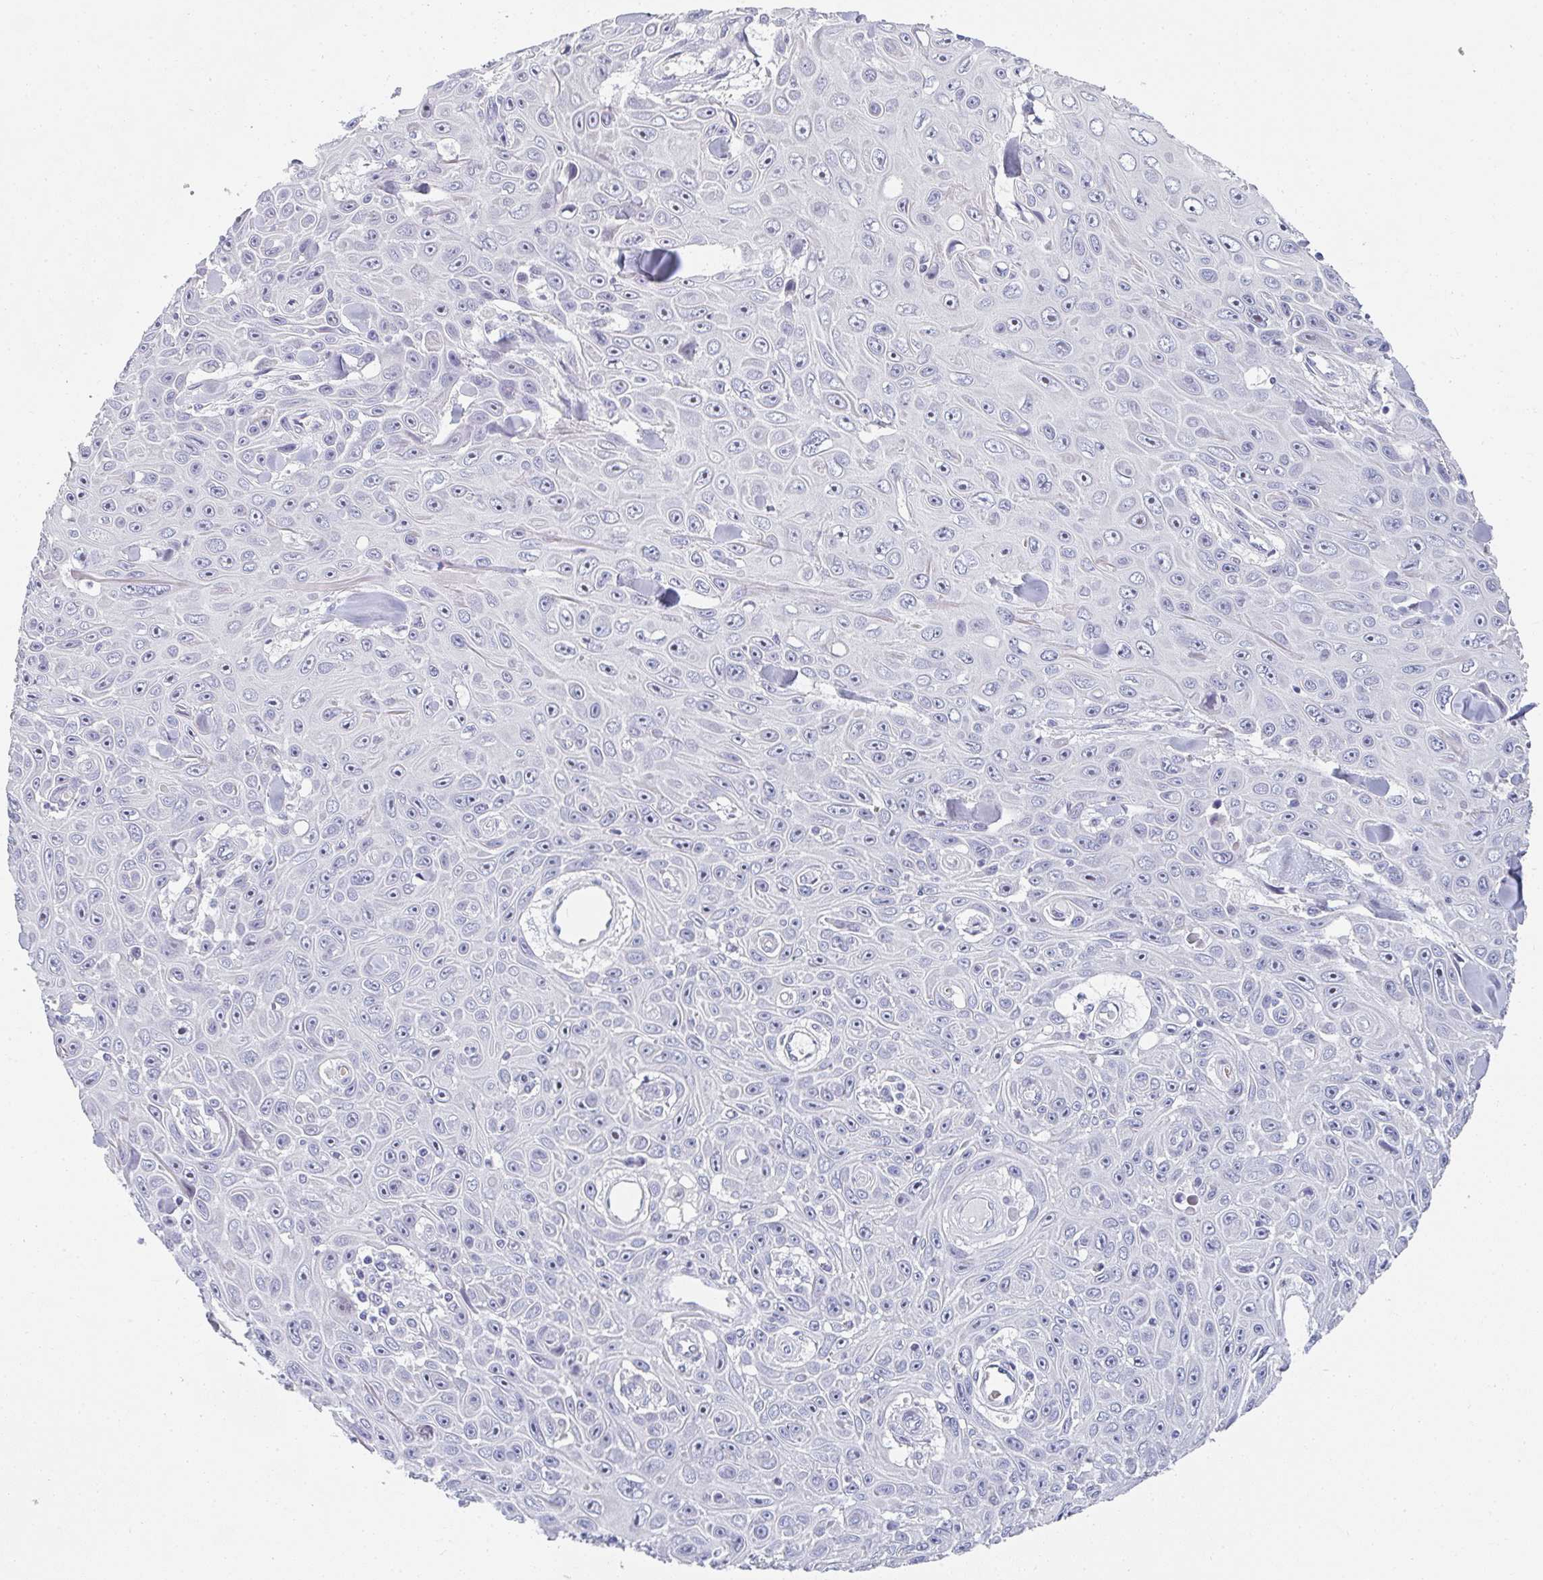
{"staining": {"intensity": "weak", "quantity": "<25%", "location": "nuclear"}, "tissue": "skin cancer", "cell_type": "Tumor cells", "image_type": "cancer", "snomed": [{"axis": "morphology", "description": "Squamous cell carcinoma, NOS"}, {"axis": "topography", "description": "Skin"}], "caption": "There is no significant expression in tumor cells of skin squamous cell carcinoma. (DAB (3,3'-diaminobenzidine) immunohistochemistry visualized using brightfield microscopy, high magnification).", "gene": "NEU2", "patient": {"sex": "male", "age": 82}}